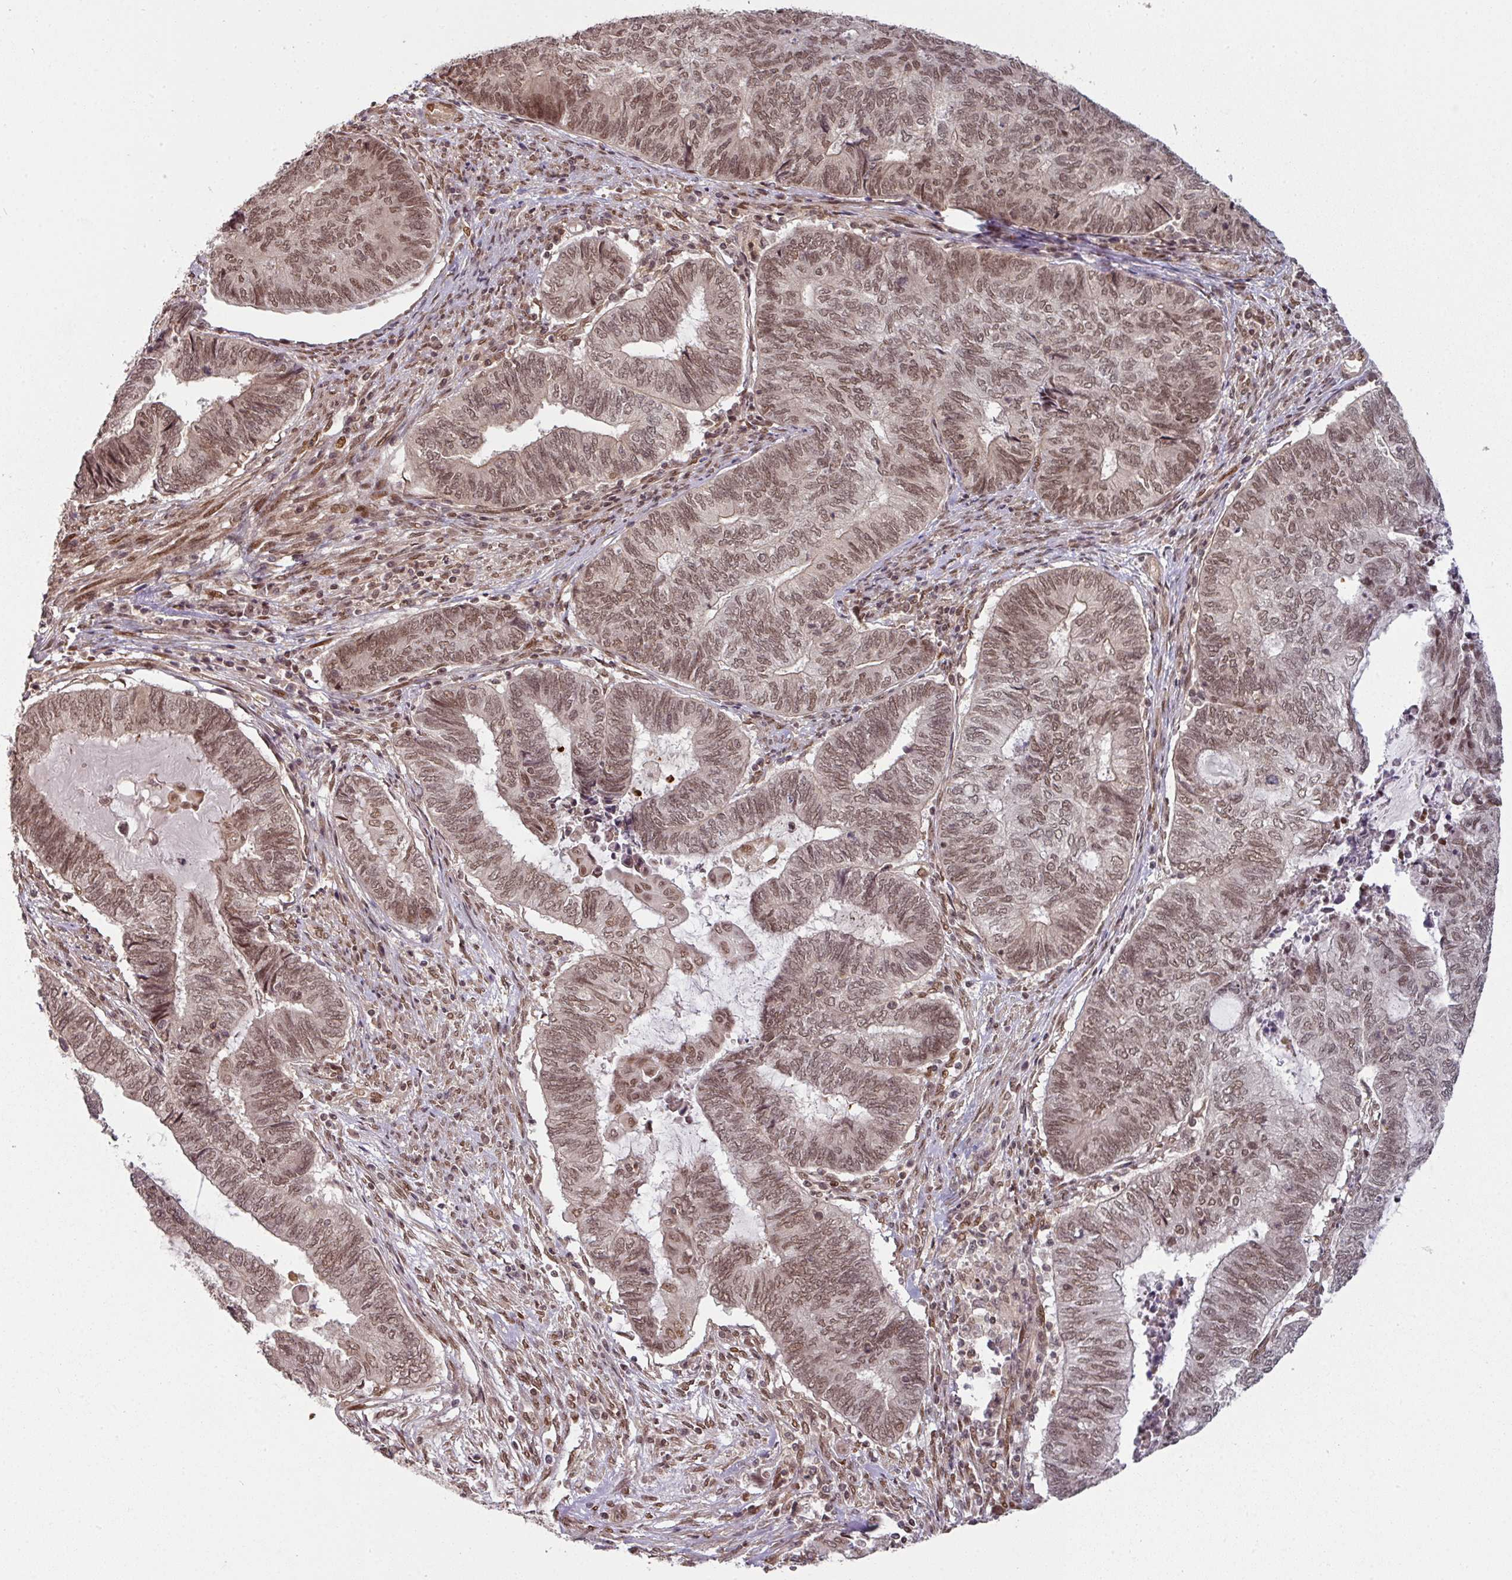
{"staining": {"intensity": "weak", "quantity": ">75%", "location": "nuclear"}, "tissue": "endometrial cancer", "cell_type": "Tumor cells", "image_type": "cancer", "snomed": [{"axis": "morphology", "description": "Adenocarcinoma, NOS"}, {"axis": "topography", "description": "Uterus"}, {"axis": "topography", "description": "Endometrium"}], "caption": "Endometrial cancer stained with immunohistochemistry (IHC) displays weak nuclear staining in about >75% of tumor cells. (IHC, brightfield microscopy, high magnification).", "gene": "SIK3", "patient": {"sex": "female", "age": 70}}